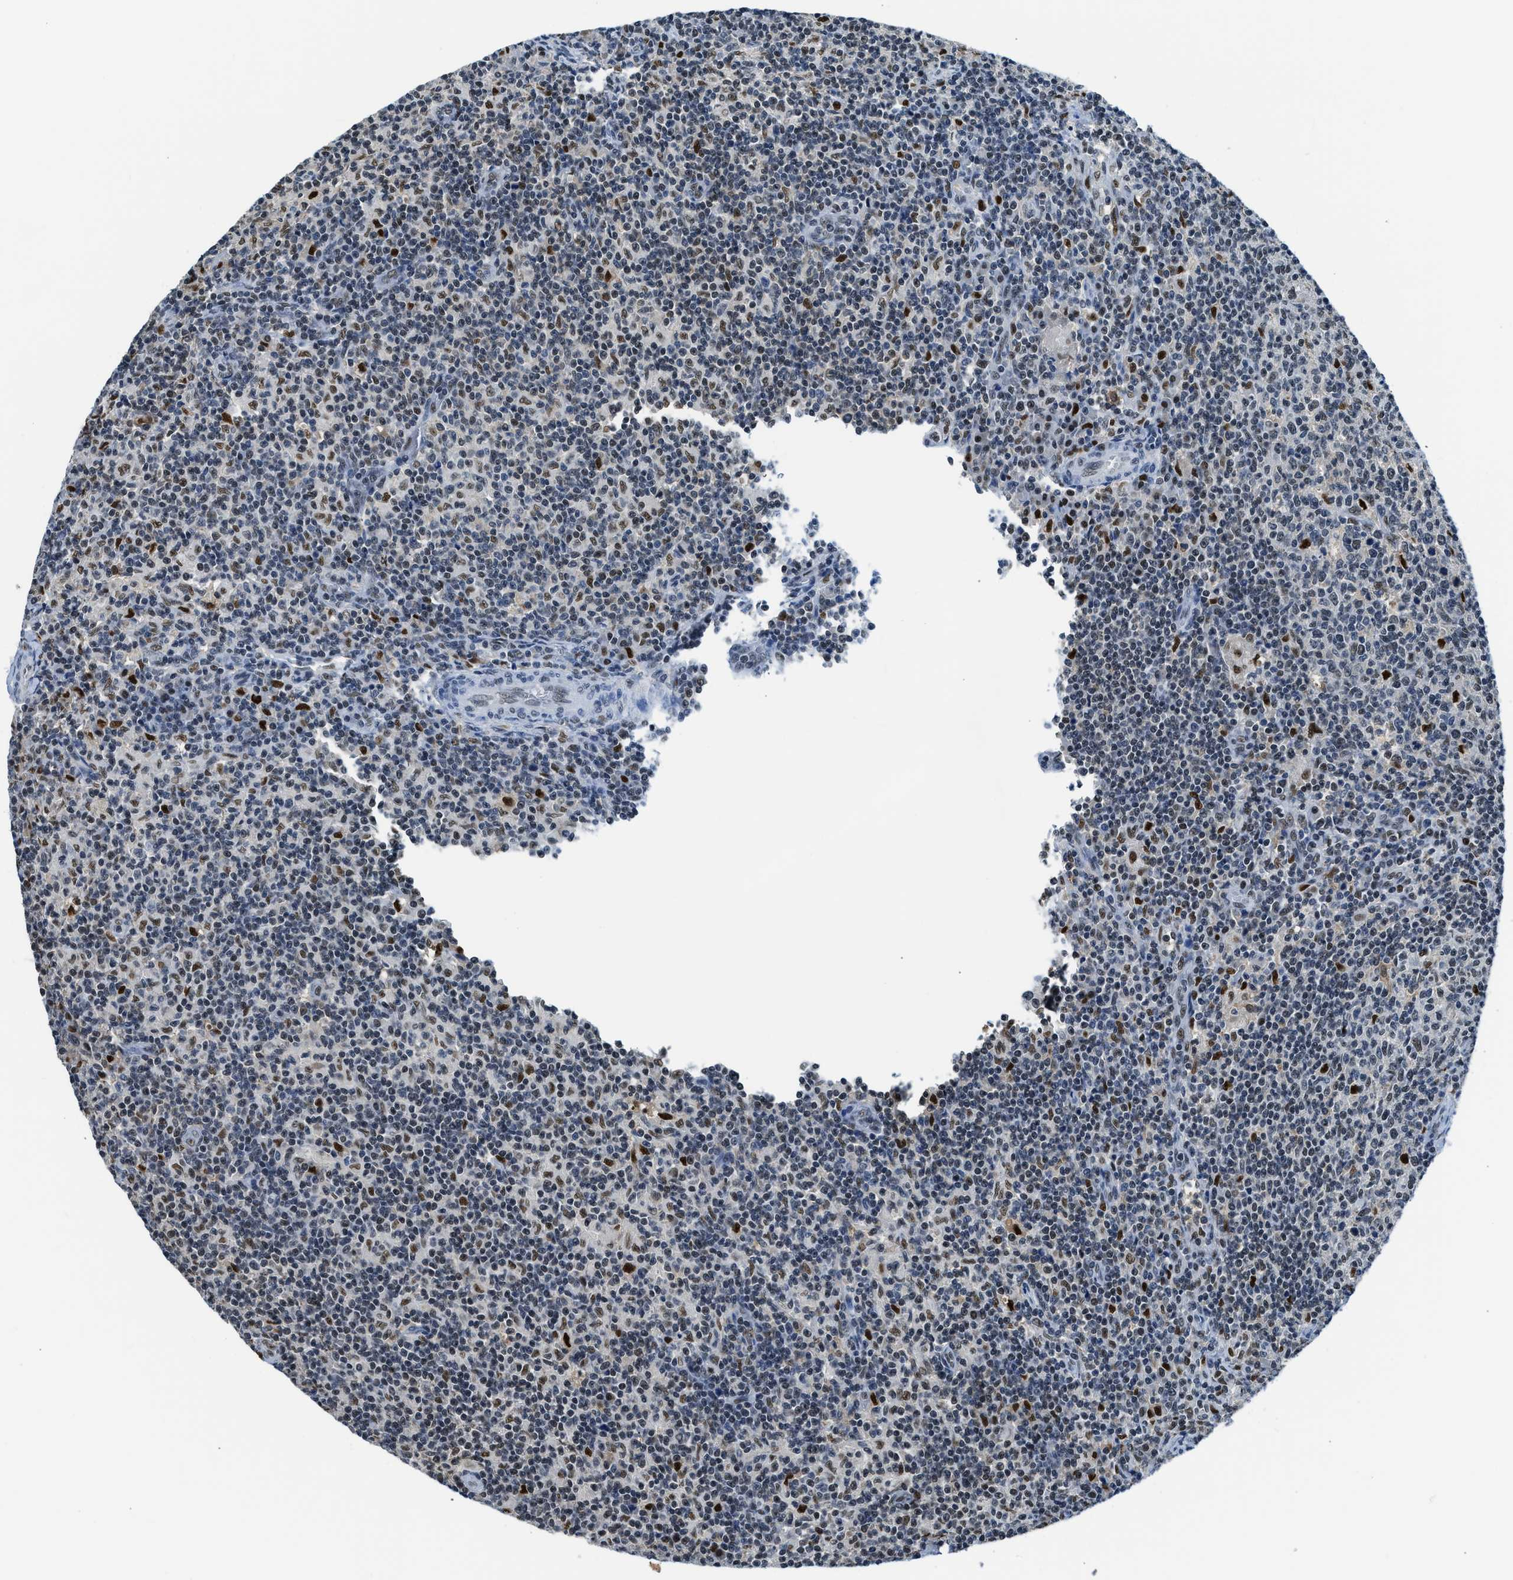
{"staining": {"intensity": "weak", "quantity": "25%-75%", "location": "nuclear"}, "tissue": "lymph node", "cell_type": "Germinal center cells", "image_type": "normal", "snomed": [{"axis": "morphology", "description": "Normal tissue, NOS"}, {"axis": "morphology", "description": "Inflammation, NOS"}, {"axis": "topography", "description": "Lymph node"}], "caption": "Immunohistochemical staining of benign lymph node displays low levels of weak nuclear positivity in approximately 25%-75% of germinal center cells. (DAB (3,3'-diaminobenzidine) IHC, brown staining for protein, blue staining for nuclei).", "gene": "ALX1", "patient": {"sex": "male", "age": 55}}